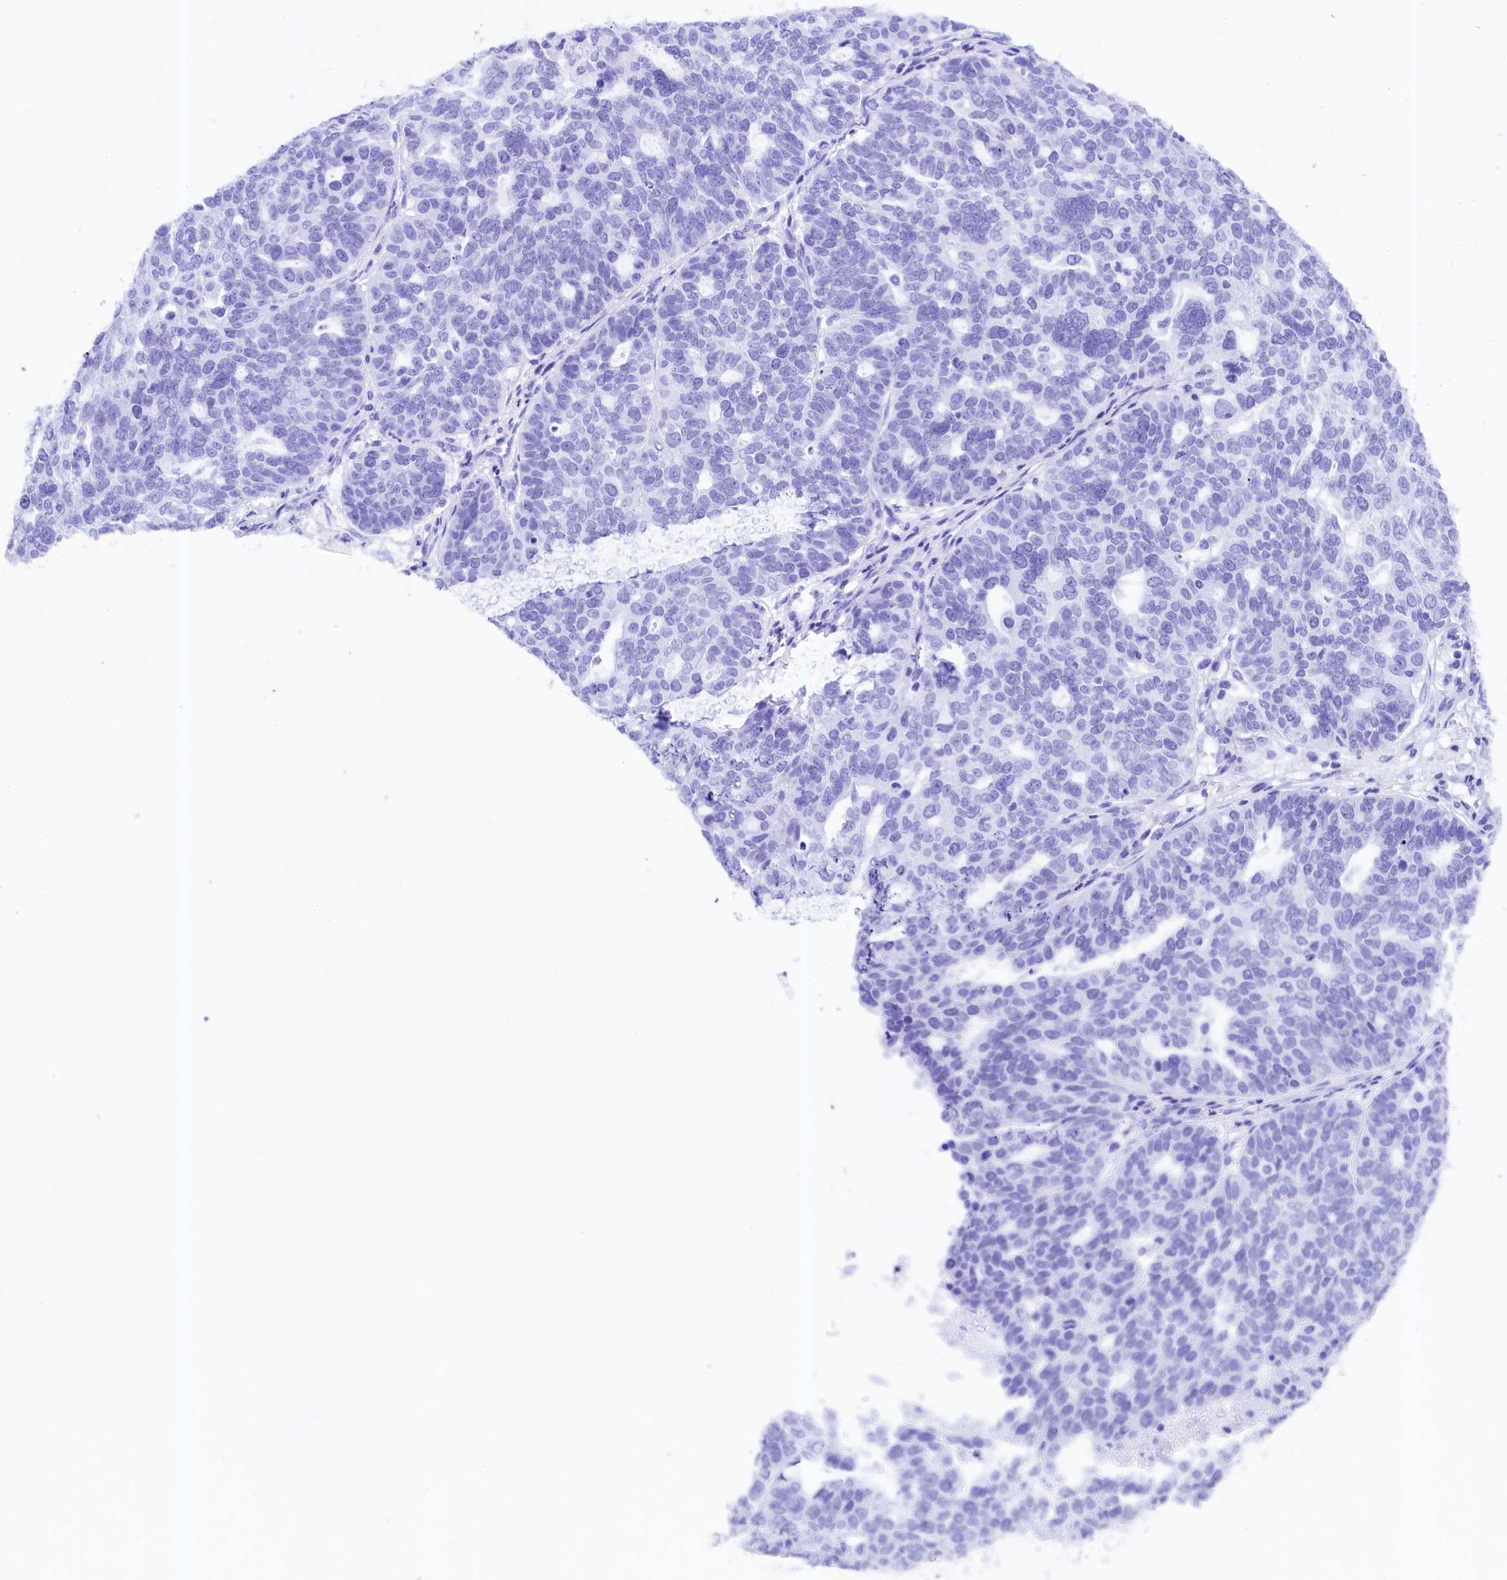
{"staining": {"intensity": "negative", "quantity": "none", "location": "none"}, "tissue": "ovarian cancer", "cell_type": "Tumor cells", "image_type": "cancer", "snomed": [{"axis": "morphology", "description": "Cystadenocarcinoma, serous, NOS"}, {"axis": "topography", "description": "Ovary"}], "caption": "High magnification brightfield microscopy of ovarian serous cystadenocarcinoma stained with DAB (3,3'-diaminobenzidine) (brown) and counterstained with hematoxylin (blue): tumor cells show no significant positivity.", "gene": "UBXN6", "patient": {"sex": "female", "age": 59}}